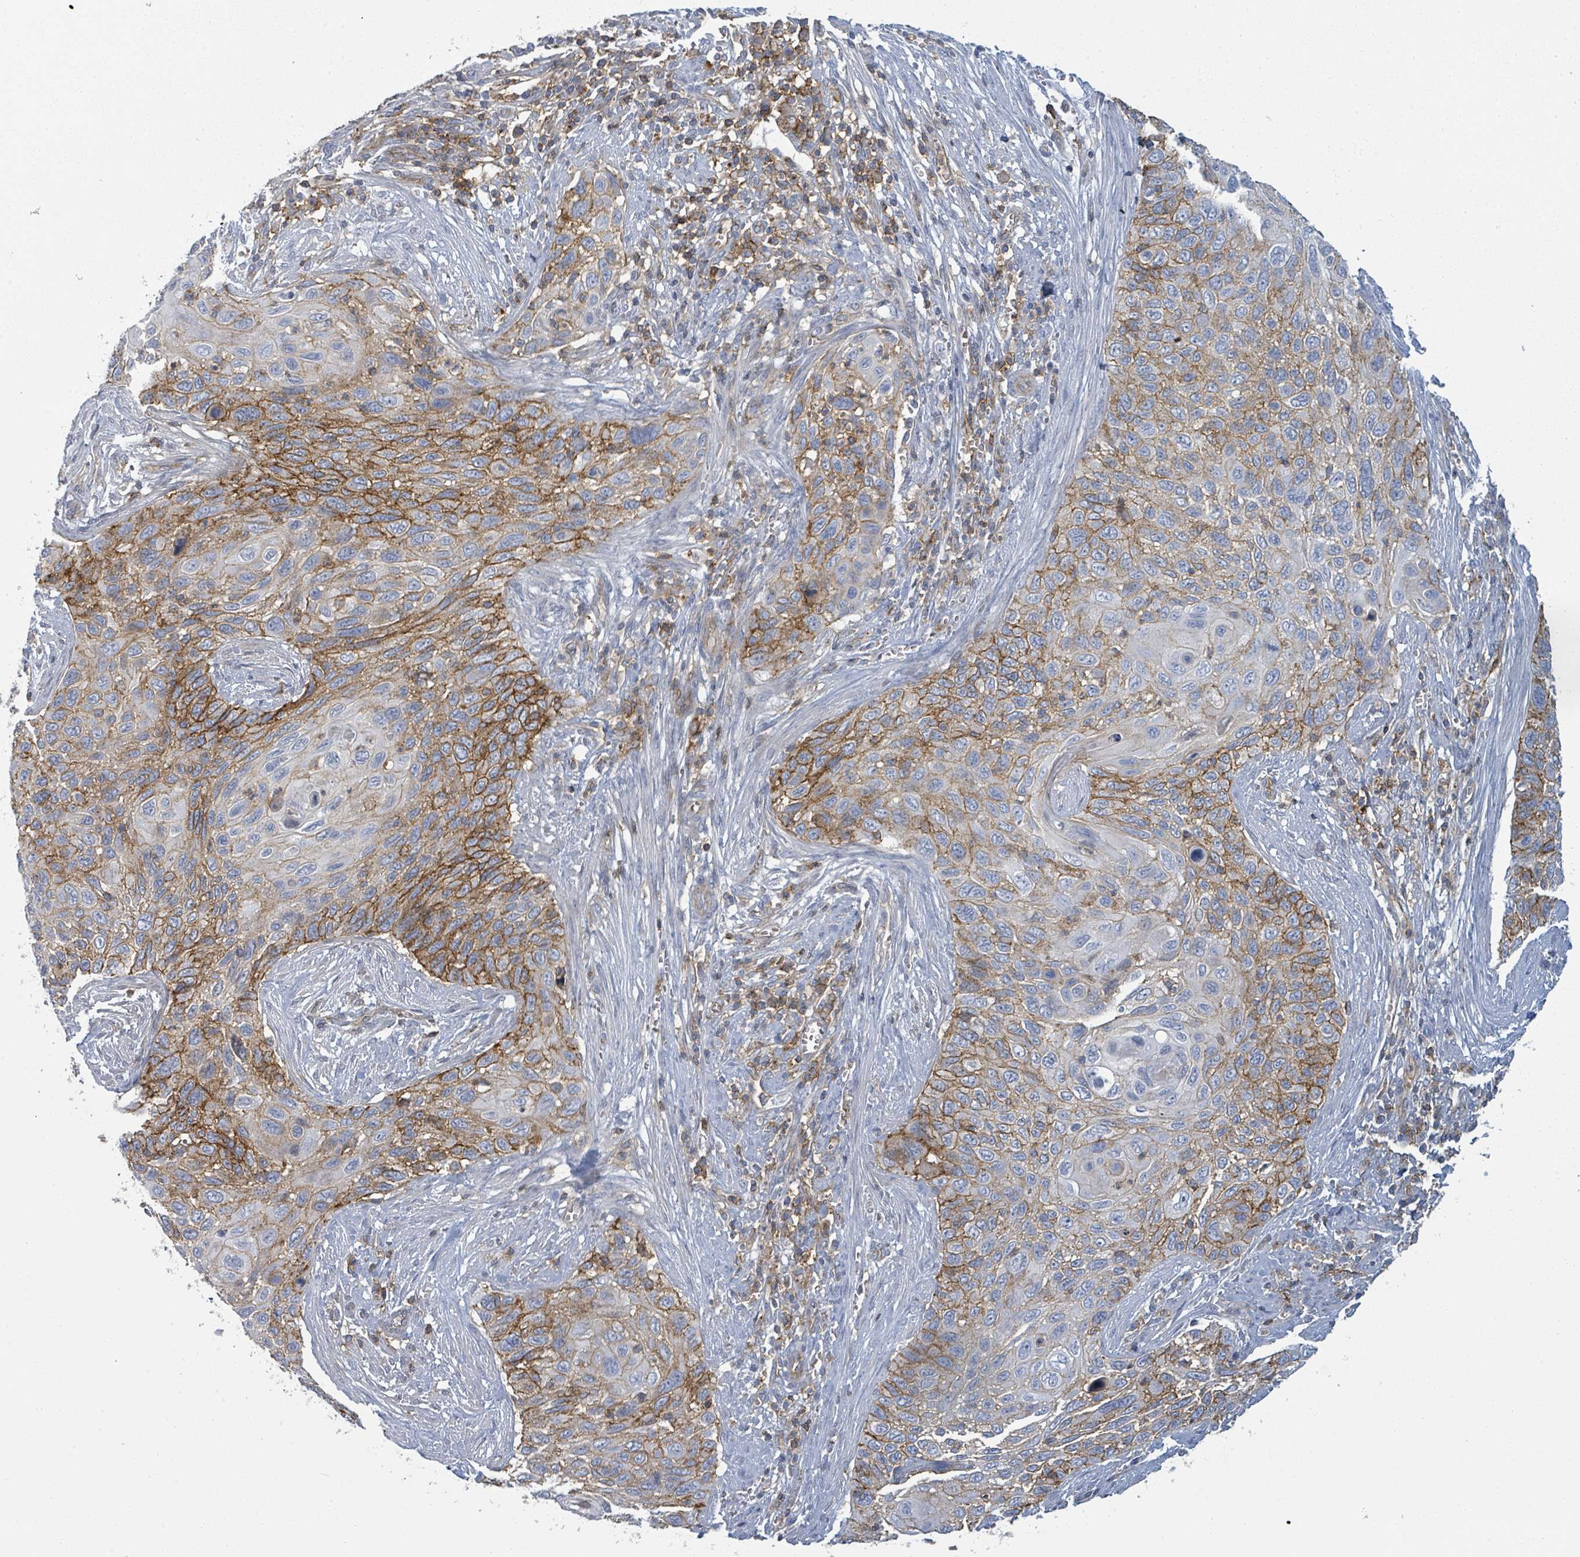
{"staining": {"intensity": "strong", "quantity": "25%-75%", "location": "cytoplasmic/membranous"}, "tissue": "cervical cancer", "cell_type": "Tumor cells", "image_type": "cancer", "snomed": [{"axis": "morphology", "description": "Squamous cell carcinoma, NOS"}, {"axis": "topography", "description": "Cervix"}], "caption": "Immunohistochemistry (DAB (3,3'-diaminobenzidine)) staining of cervical cancer (squamous cell carcinoma) reveals strong cytoplasmic/membranous protein staining in about 25%-75% of tumor cells. The staining was performed using DAB to visualize the protein expression in brown, while the nuclei were stained in blue with hematoxylin (Magnification: 20x).", "gene": "TNFRSF14", "patient": {"sex": "female", "age": 70}}